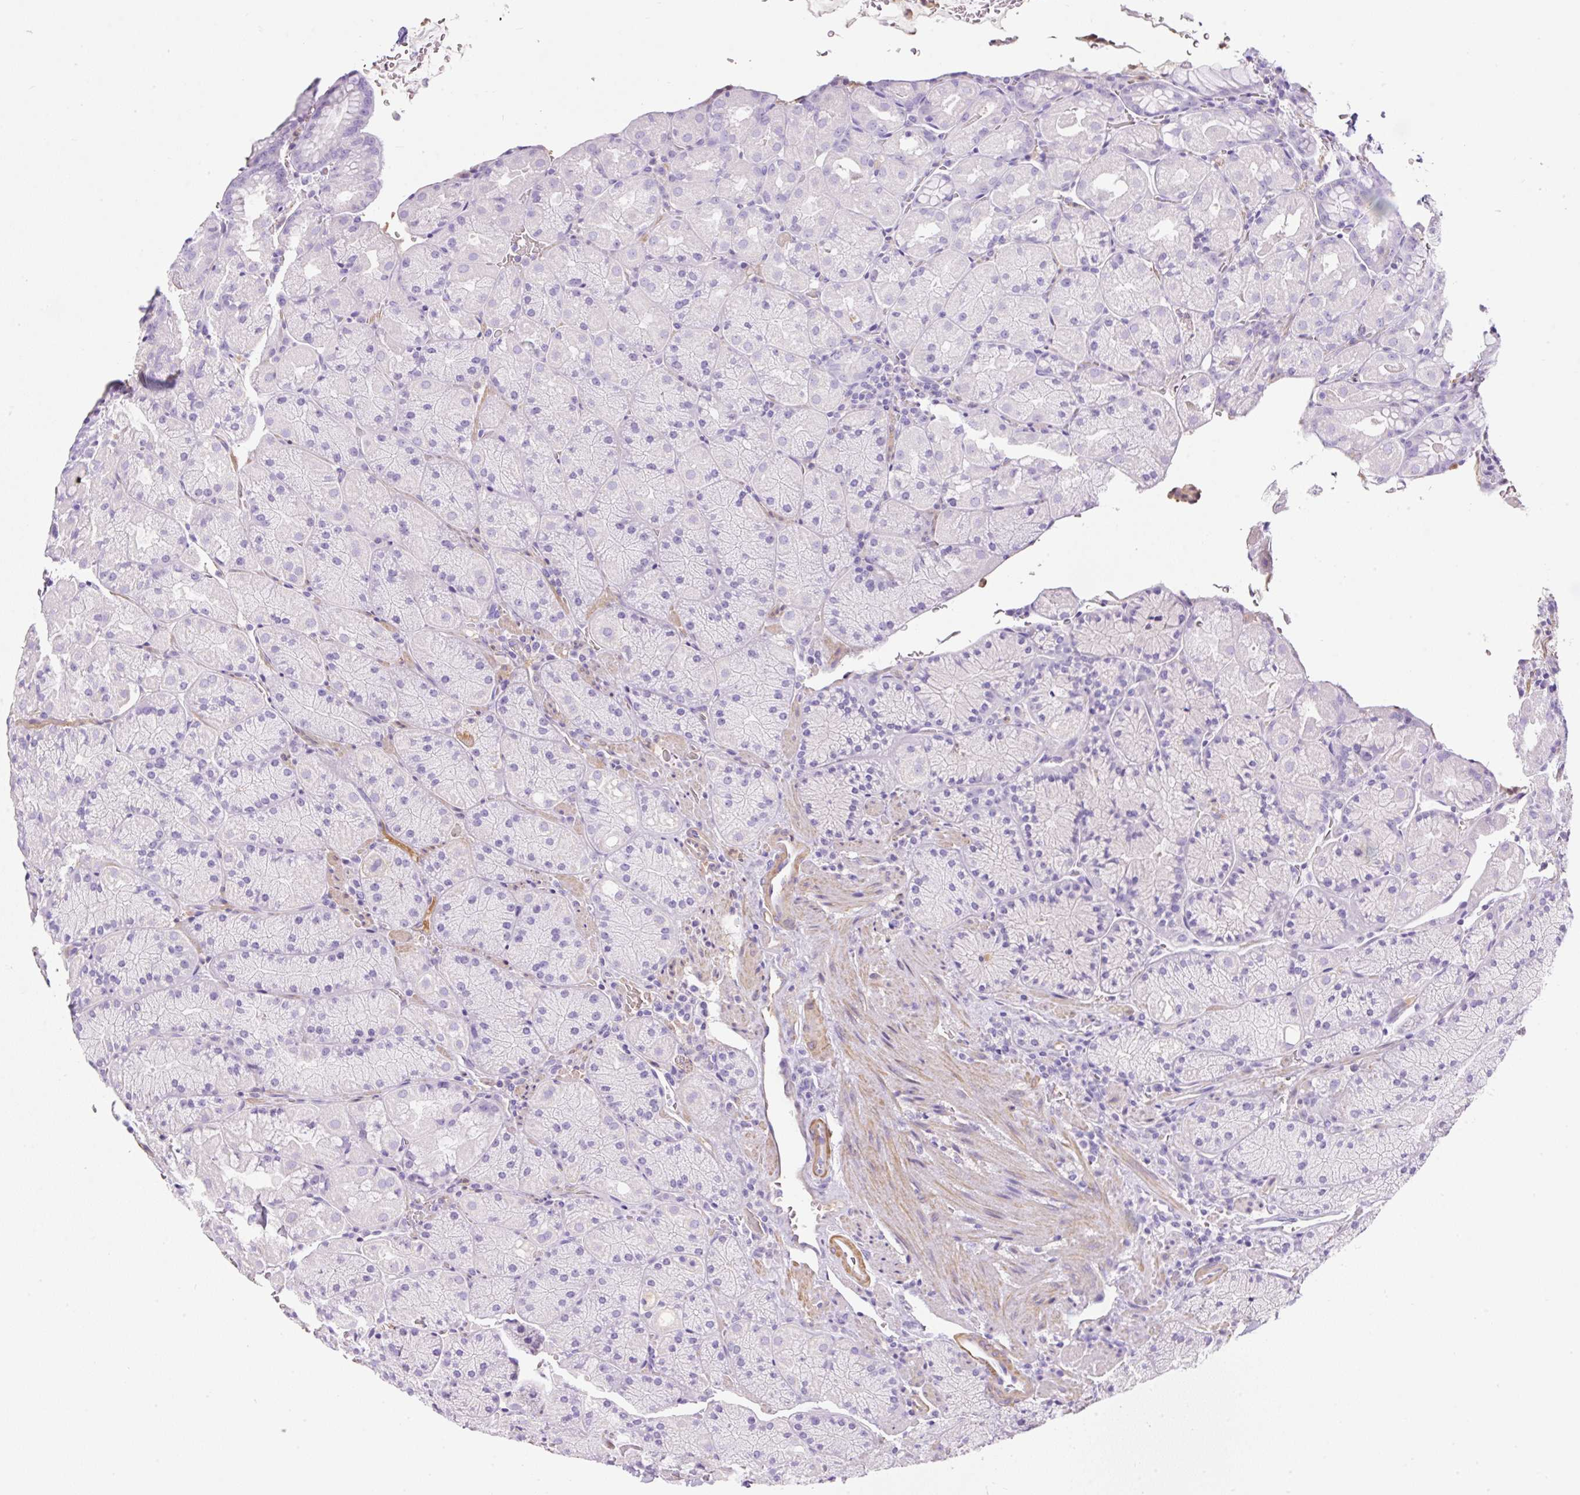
{"staining": {"intensity": "negative", "quantity": "none", "location": "none"}, "tissue": "stomach", "cell_type": "Glandular cells", "image_type": "normal", "snomed": [{"axis": "morphology", "description": "Normal tissue, NOS"}, {"axis": "topography", "description": "Stomach, upper"}, {"axis": "topography", "description": "Stomach, lower"}], "caption": "There is no significant expression in glandular cells of stomach.", "gene": "TDRD15", "patient": {"sex": "male", "age": 80}}